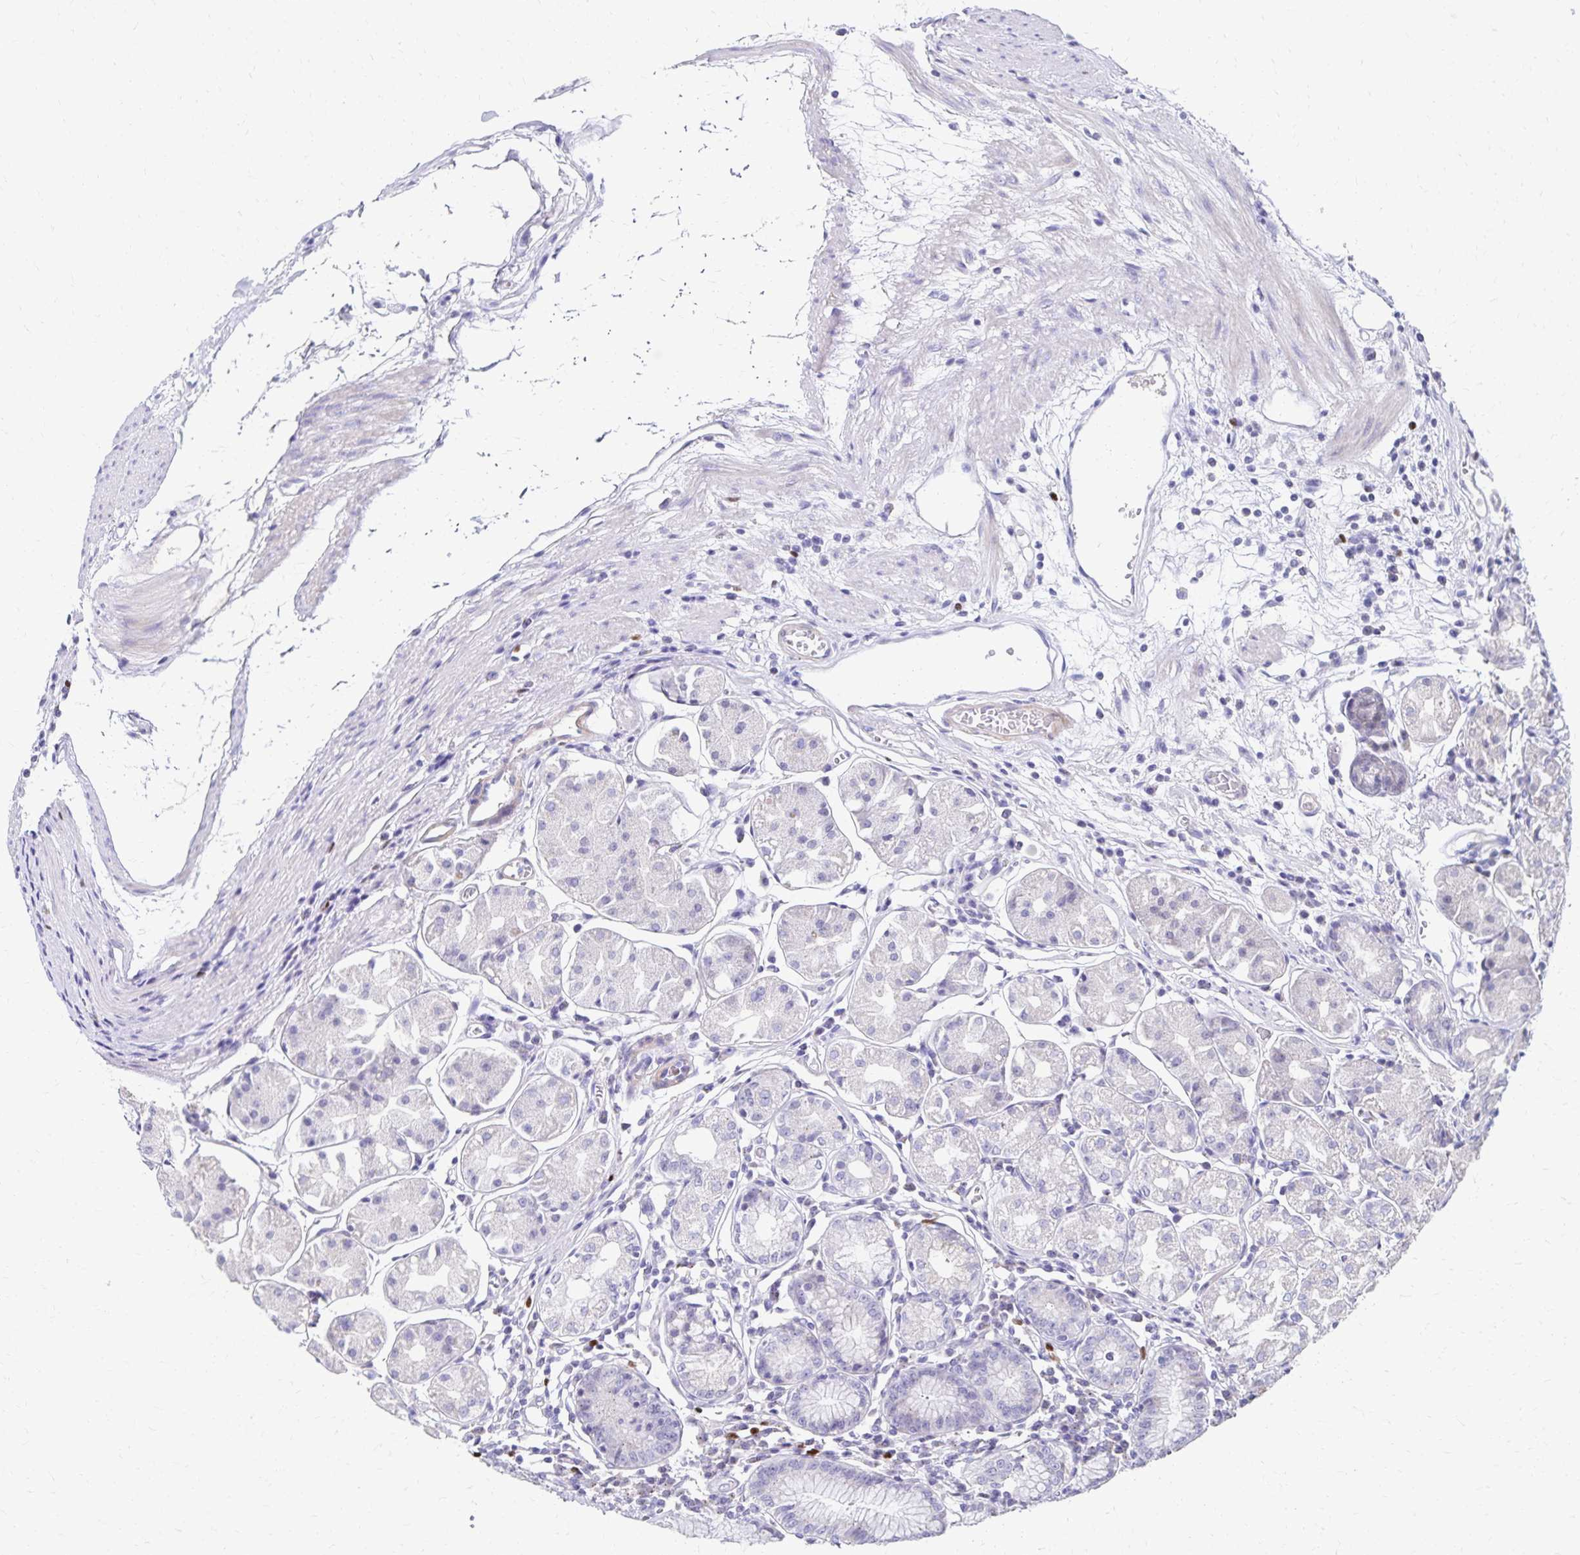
{"staining": {"intensity": "negative", "quantity": "none", "location": "none"}, "tissue": "stomach", "cell_type": "Glandular cells", "image_type": "normal", "snomed": [{"axis": "morphology", "description": "Normal tissue, NOS"}, {"axis": "topography", "description": "Stomach"}], "caption": "IHC micrograph of normal stomach stained for a protein (brown), which reveals no positivity in glandular cells. The staining is performed using DAB (3,3'-diaminobenzidine) brown chromogen with nuclei counter-stained in using hematoxylin.", "gene": "PAX5", "patient": {"sex": "male", "age": 55}}